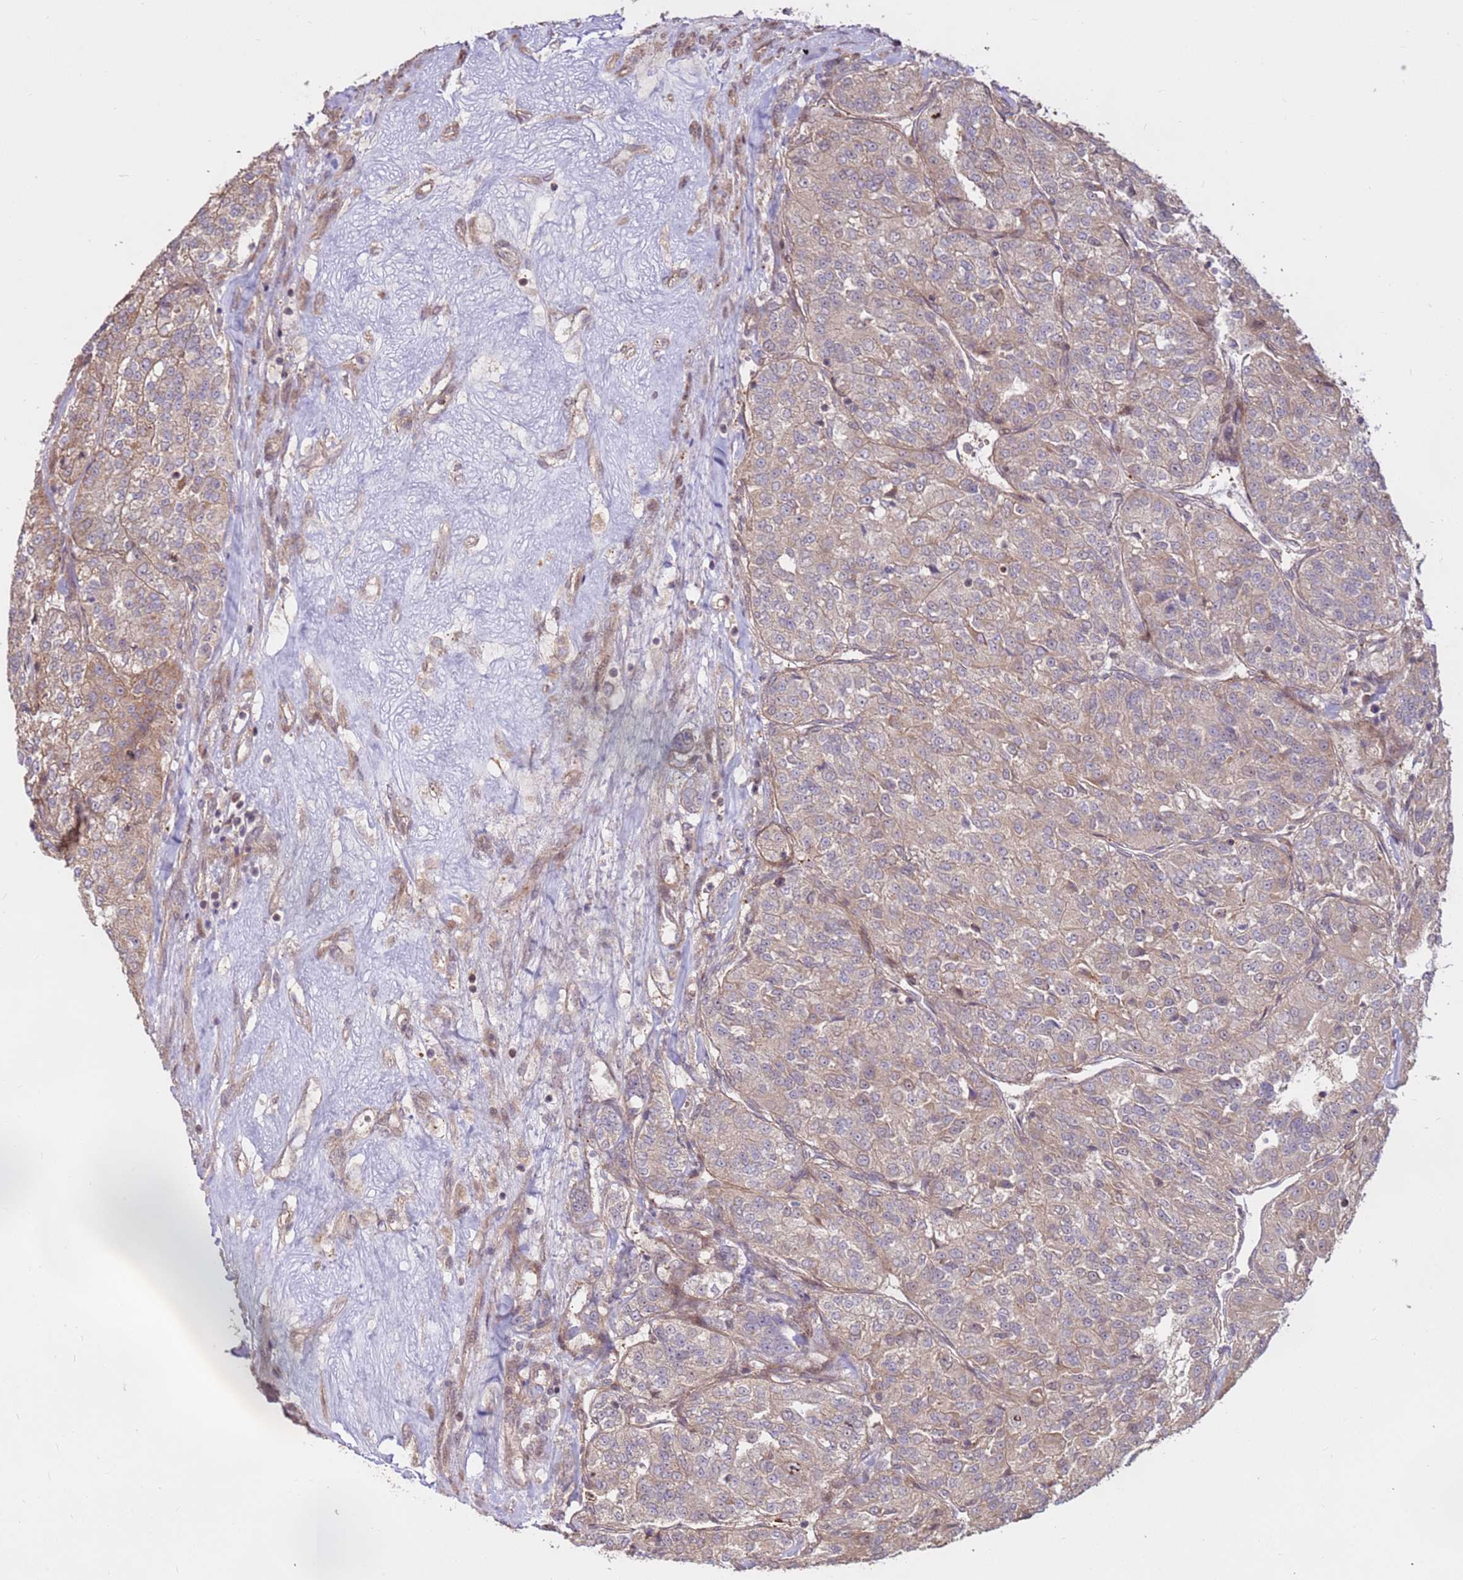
{"staining": {"intensity": "weak", "quantity": "25%-75%", "location": "cytoplasmic/membranous"}, "tissue": "renal cancer", "cell_type": "Tumor cells", "image_type": "cancer", "snomed": [{"axis": "morphology", "description": "Adenocarcinoma, NOS"}, {"axis": "topography", "description": "Kidney"}], "caption": "Immunohistochemistry (IHC) micrograph of neoplastic tissue: renal cancer (adenocarcinoma) stained using IHC displays low levels of weak protein expression localized specifically in the cytoplasmic/membranous of tumor cells, appearing as a cytoplasmic/membranous brown color.", "gene": "CCDC112", "patient": {"sex": "female", "age": 63}}